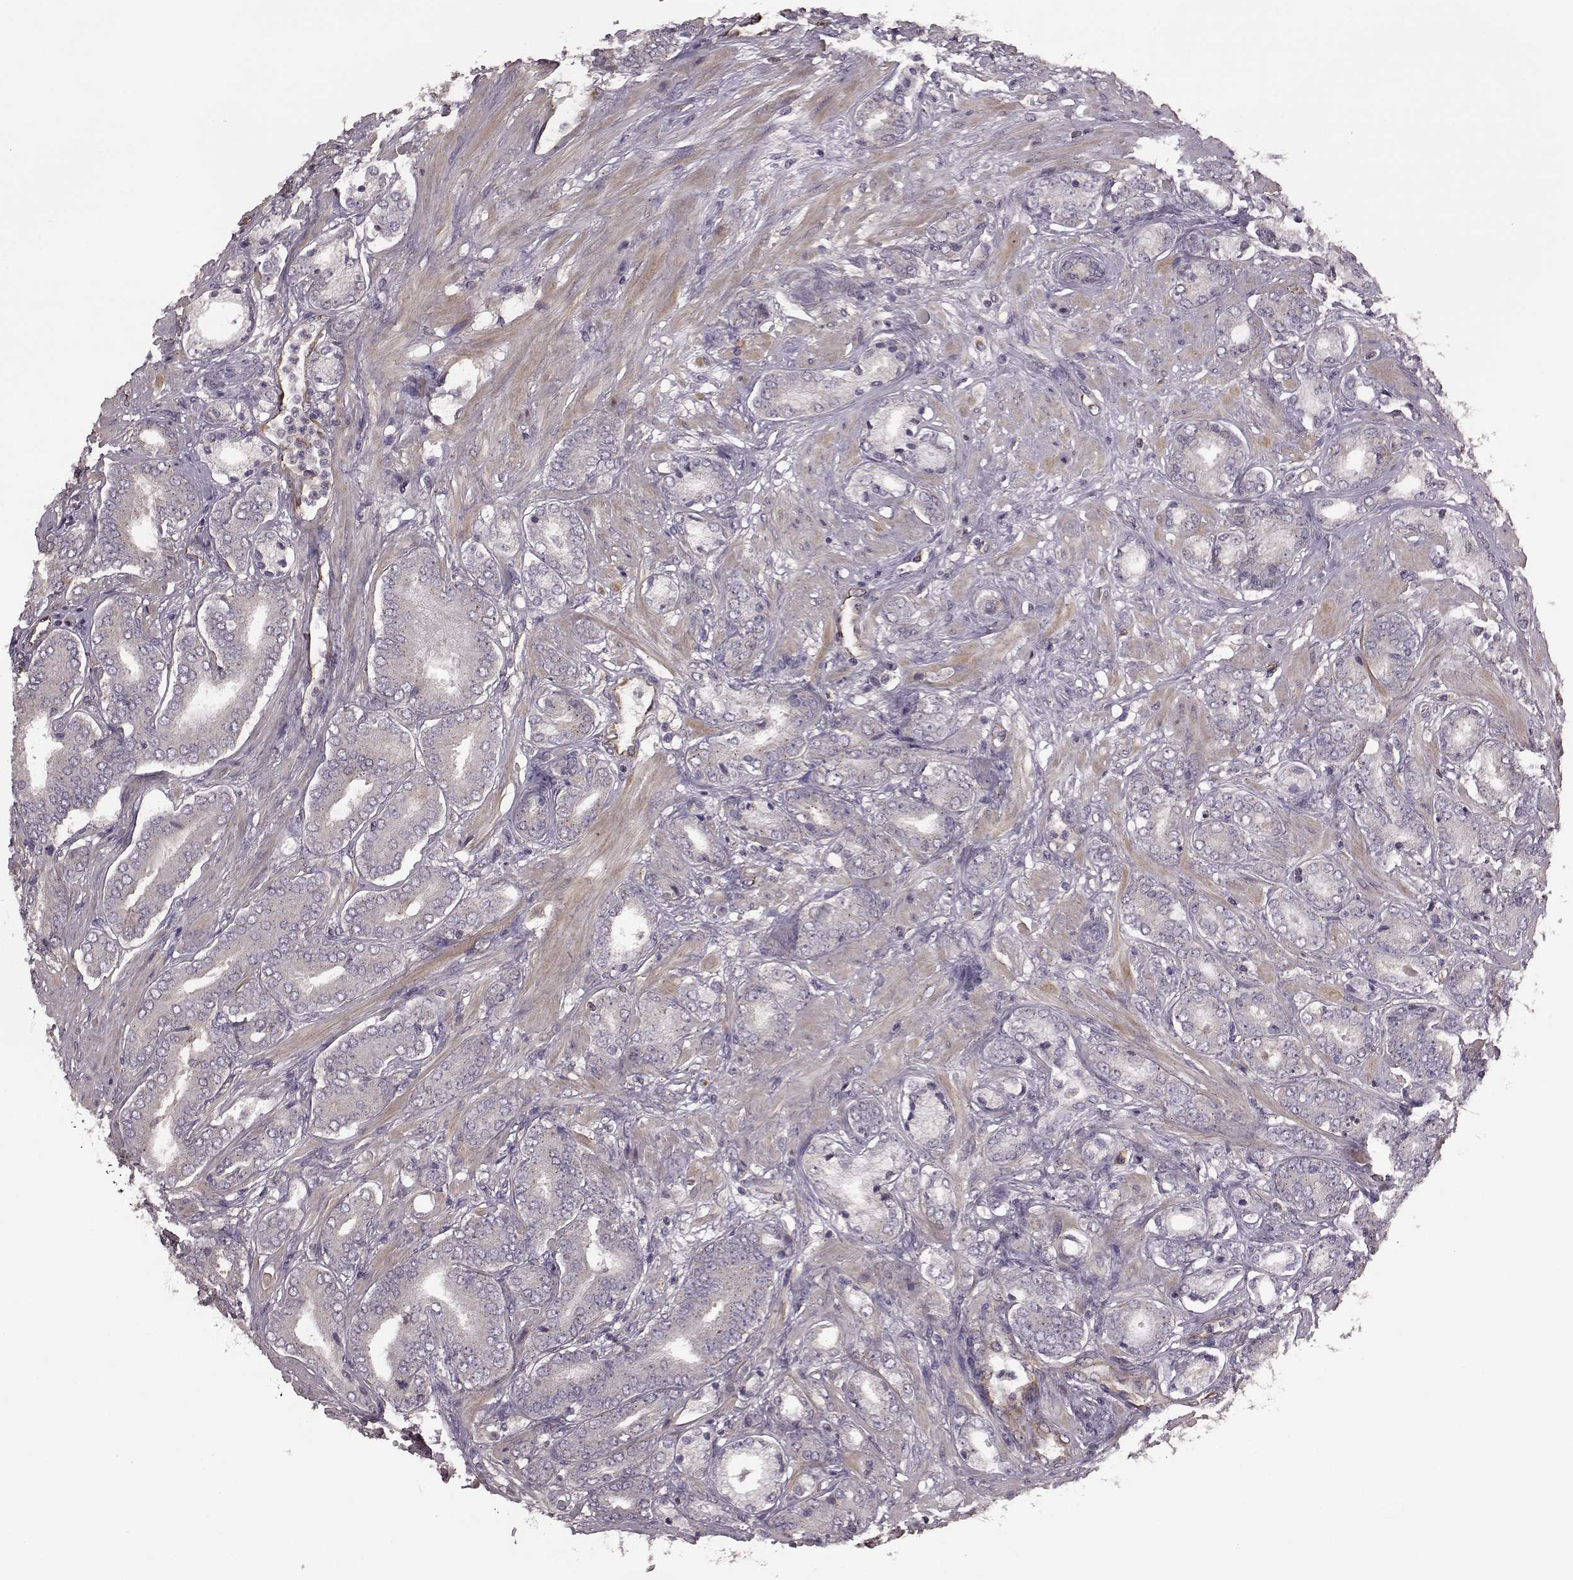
{"staining": {"intensity": "negative", "quantity": "none", "location": "none"}, "tissue": "prostate cancer", "cell_type": "Tumor cells", "image_type": "cancer", "snomed": [{"axis": "morphology", "description": "Adenocarcinoma, High grade"}, {"axis": "topography", "description": "Prostate"}], "caption": "There is no significant positivity in tumor cells of prostate cancer.", "gene": "NTF3", "patient": {"sex": "male", "age": 56}}